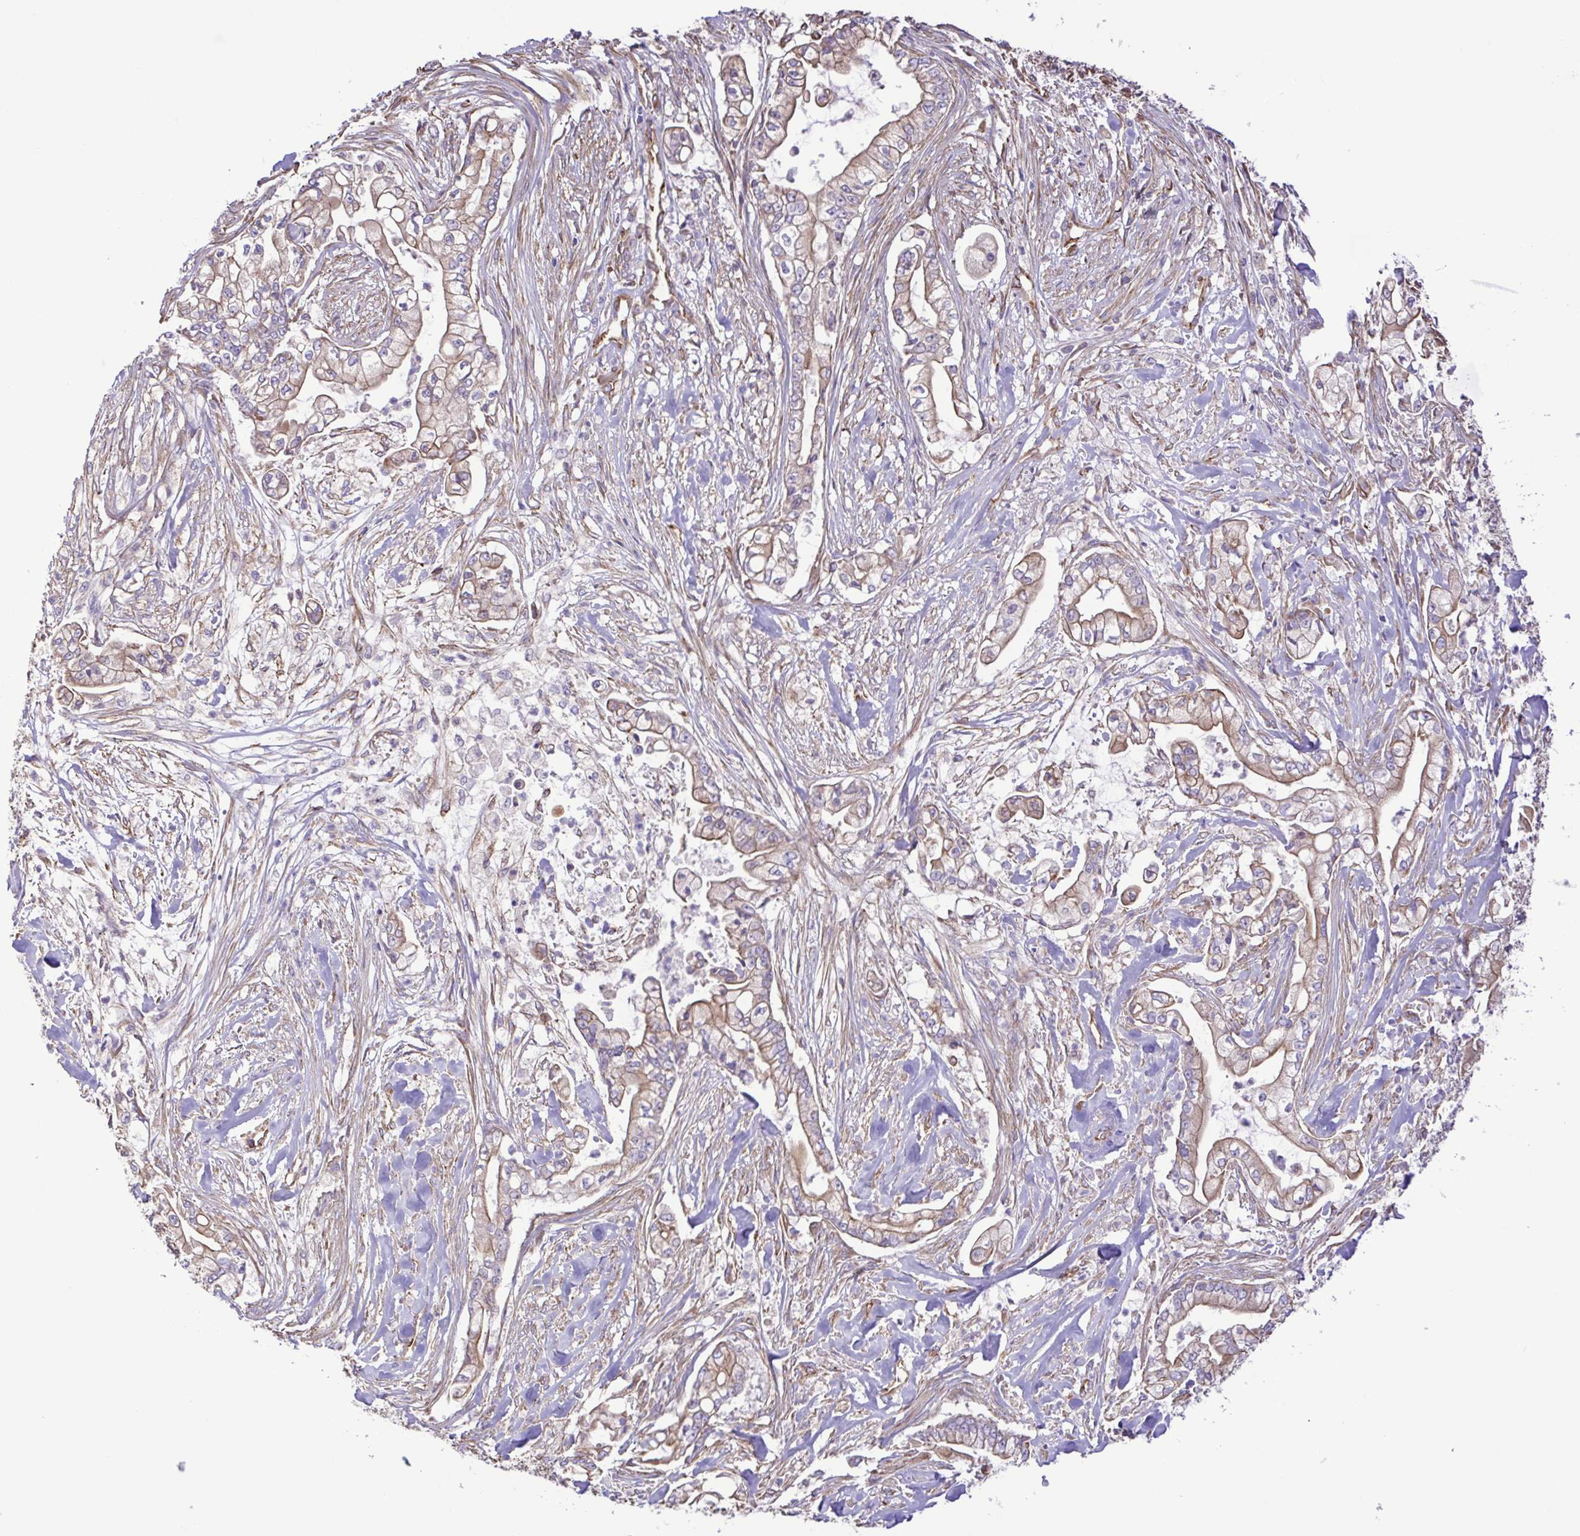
{"staining": {"intensity": "weak", "quantity": ">75%", "location": "cytoplasmic/membranous"}, "tissue": "pancreatic cancer", "cell_type": "Tumor cells", "image_type": "cancer", "snomed": [{"axis": "morphology", "description": "Adenocarcinoma, NOS"}, {"axis": "topography", "description": "Pancreas"}], "caption": "The immunohistochemical stain labels weak cytoplasmic/membranous staining in tumor cells of adenocarcinoma (pancreatic) tissue. (brown staining indicates protein expression, while blue staining denotes nuclei).", "gene": "FLT1", "patient": {"sex": "female", "age": 69}}